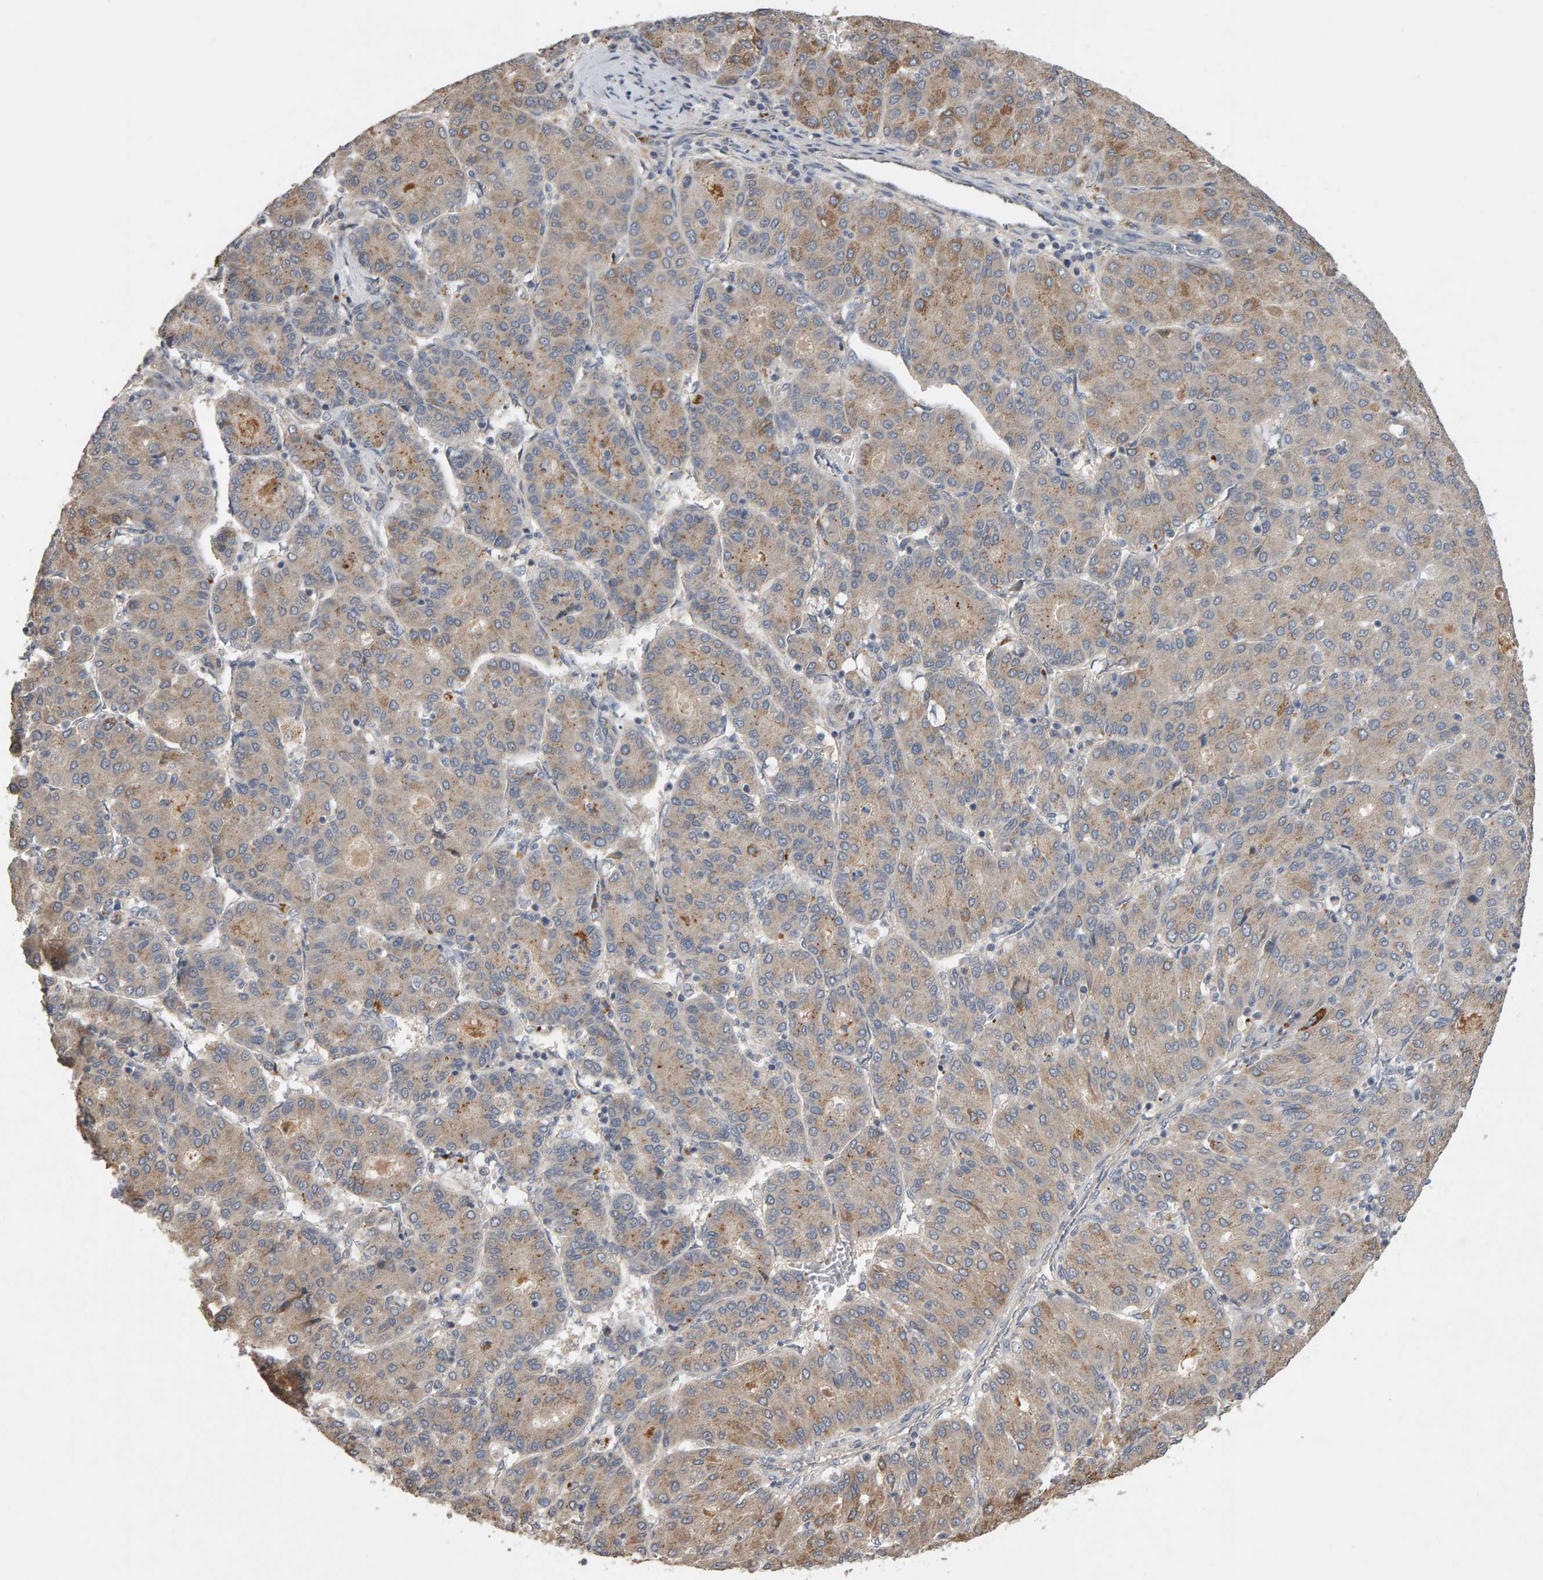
{"staining": {"intensity": "weak", "quantity": "25%-75%", "location": "cytoplasmic/membranous"}, "tissue": "liver cancer", "cell_type": "Tumor cells", "image_type": "cancer", "snomed": [{"axis": "morphology", "description": "Carcinoma, Hepatocellular, NOS"}, {"axis": "topography", "description": "Liver"}], "caption": "Protein staining of liver cancer (hepatocellular carcinoma) tissue exhibits weak cytoplasmic/membranous positivity in approximately 25%-75% of tumor cells. (Stains: DAB (3,3'-diaminobenzidine) in brown, nuclei in blue, Microscopy: brightfield microscopy at high magnification).", "gene": "COASY", "patient": {"sex": "male", "age": 65}}